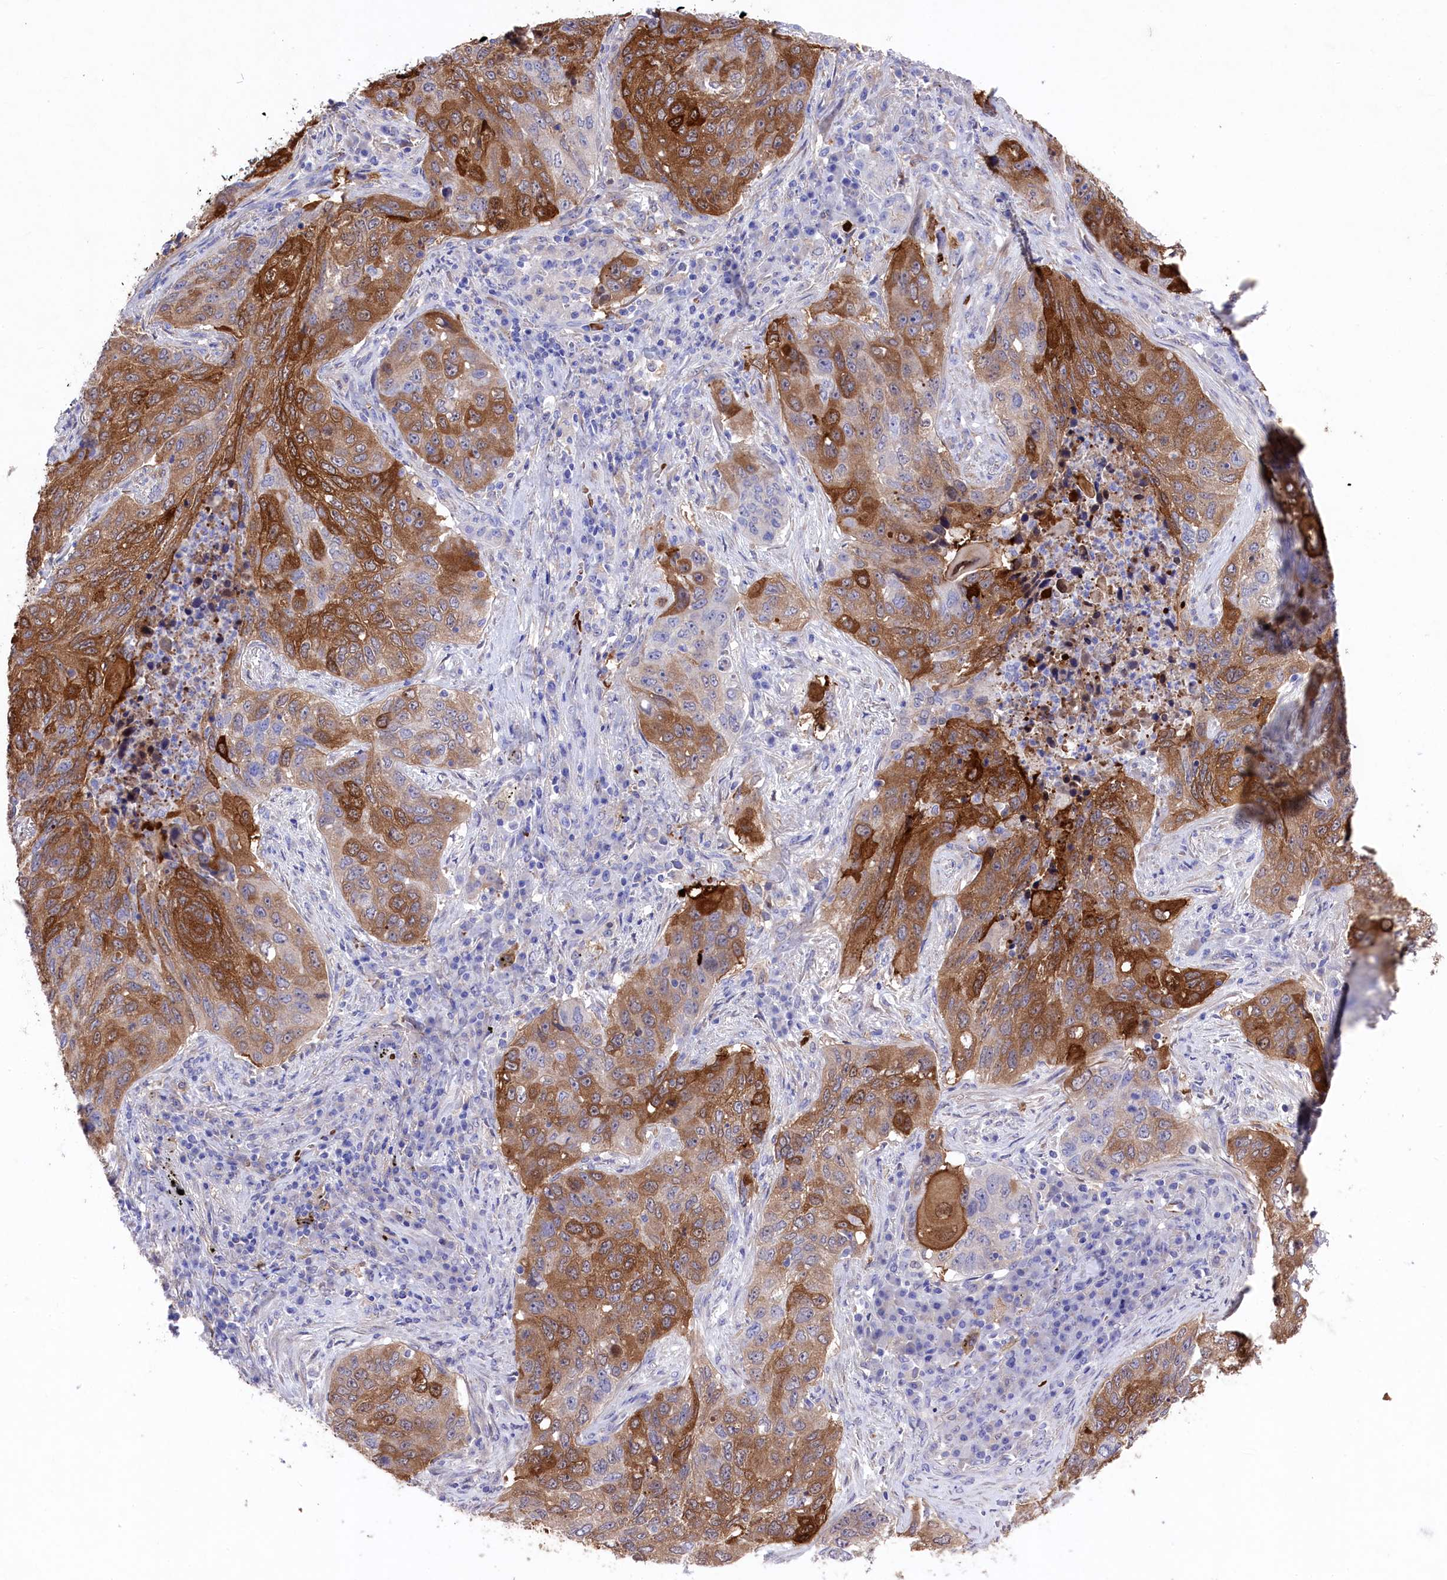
{"staining": {"intensity": "strong", "quantity": "25%-75%", "location": "cytoplasmic/membranous"}, "tissue": "lung cancer", "cell_type": "Tumor cells", "image_type": "cancer", "snomed": [{"axis": "morphology", "description": "Squamous cell carcinoma, NOS"}, {"axis": "topography", "description": "Lung"}], "caption": "Lung cancer was stained to show a protein in brown. There is high levels of strong cytoplasmic/membranous staining in about 25%-75% of tumor cells. (IHC, brightfield microscopy, high magnification).", "gene": "LHFPL4", "patient": {"sex": "female", "age": 63}}